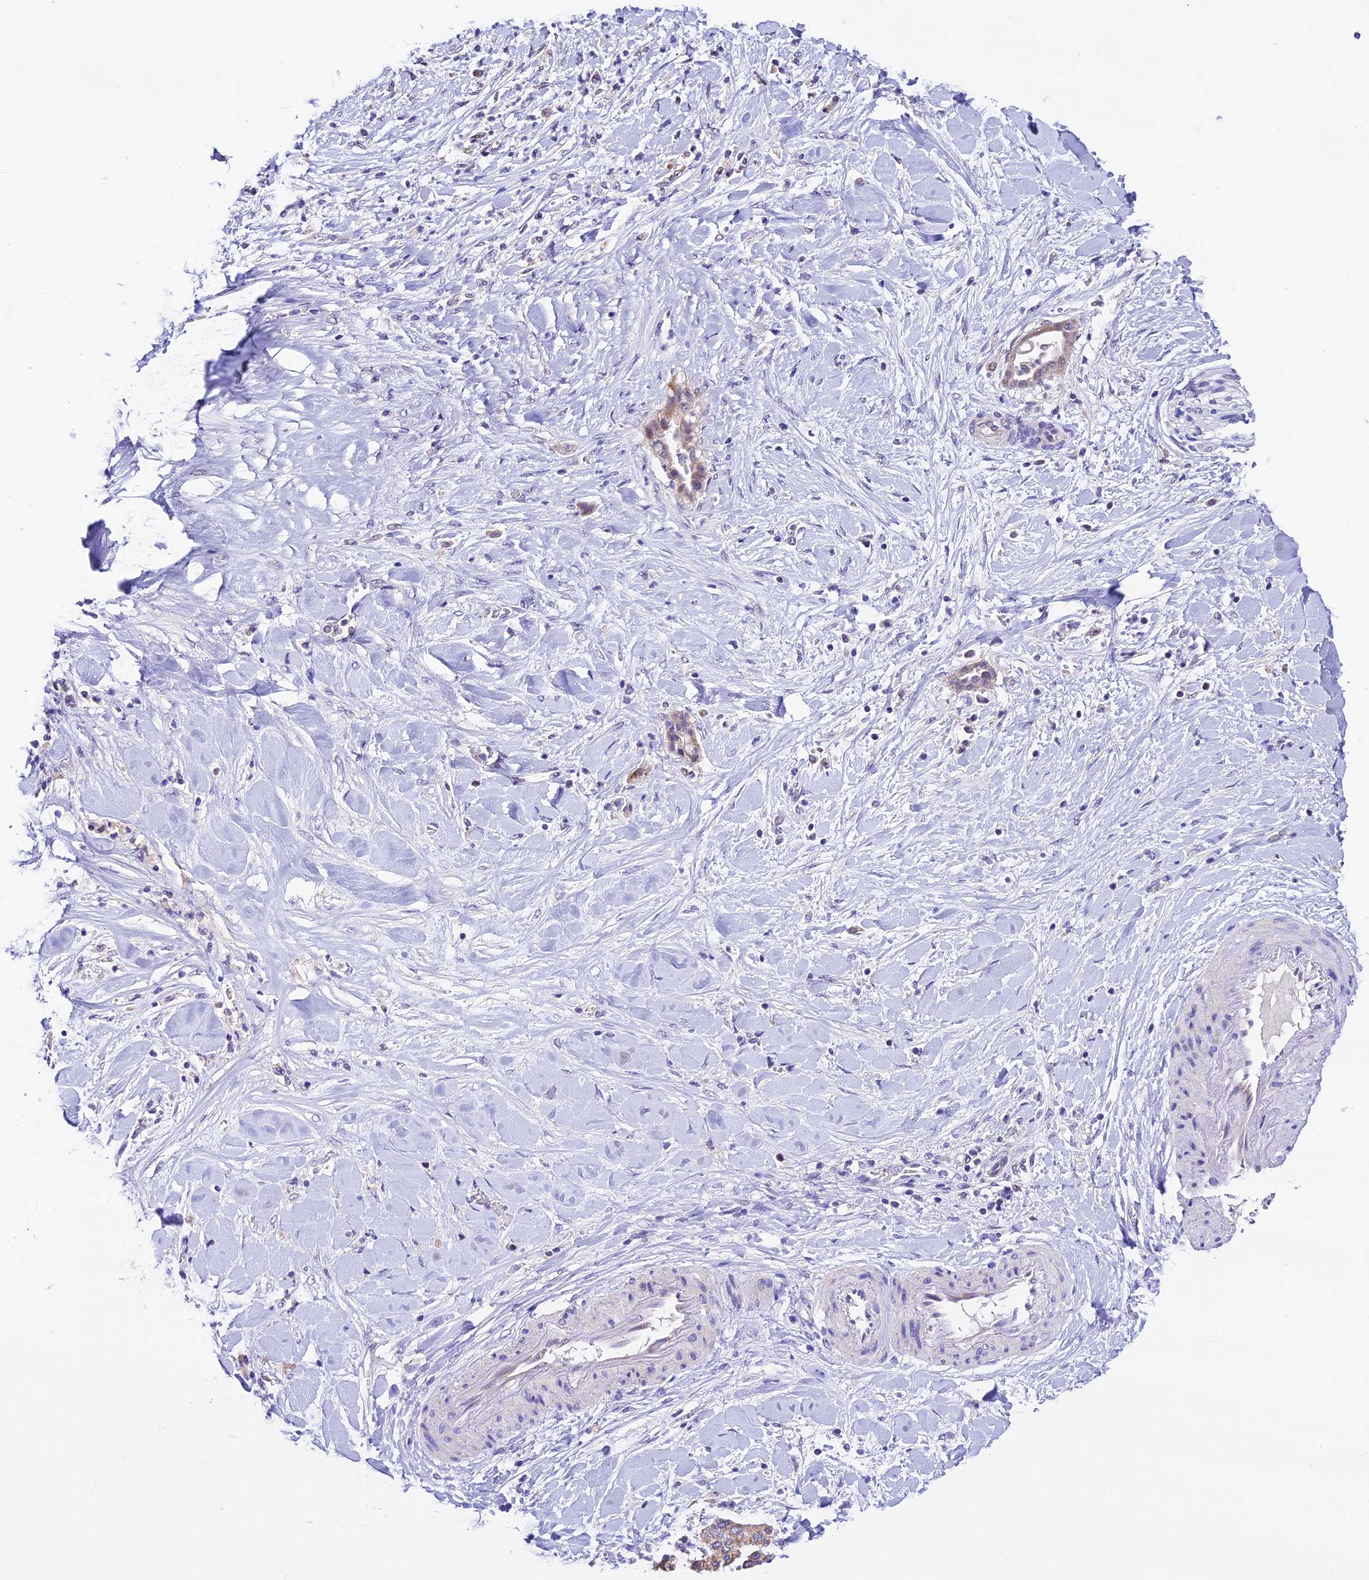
{"staining": {"intensity": "moderate", "quantity": ">75%", "location": "cytoplasmic/membranous,nuclear"}, "tissue": "liver cancer", "cell_type": "Tumor cells", "image_type": "cancer", "snomed": [{"axis": "morphology", "description": "Cholangiocarcinoma"}, {"axis": "topography", "description": "Liver"}], "caption": "About >75% of tumor cells in liver cancer reveal moderate cytoplasmic/membranous and nuclear protein expression as visualized by brown immunohistochemical staining.", "gene": "CARS2", "patient": {"sex": "female", "age": 54}}